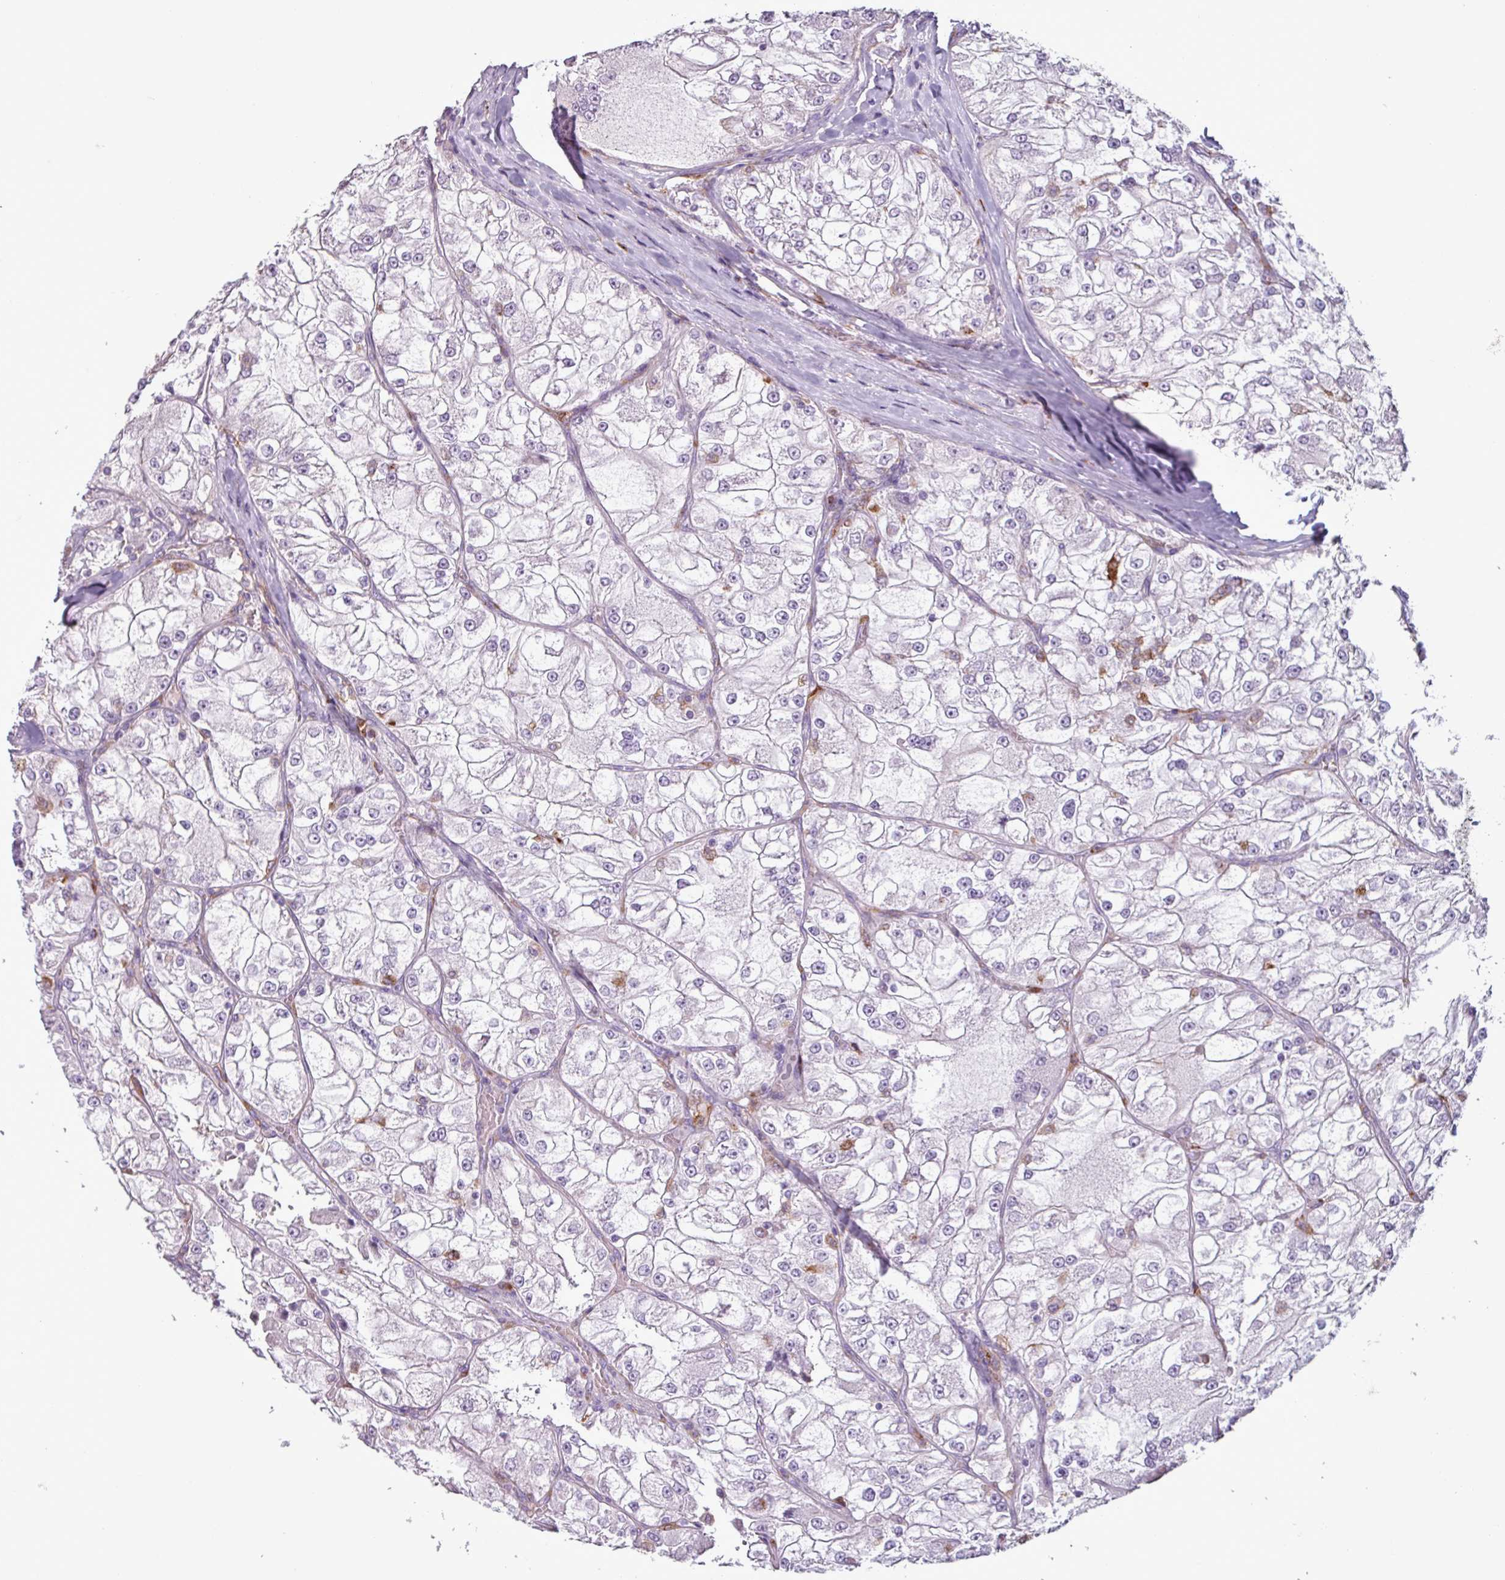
{"staining": {"intensity": "negative", "quantity": "none", "location": "none"}, "tissue": "renal cancer", "cell_type": "Tumor cells", "image_type": "cancer", "snomed": [{"axis": "morphology", "description": "Adenocarcinoma, NOS"}, {"axis": "topography", "description": "Kidney"}], "caption": "A photomicrograph of adenocarcinoma (renal) stained for a protein demonstrates no brown staining in tumor cells. (DAB IHC, high magnification).", "gene": "C9orf24", "patient": {"sex": "female", "age": 72}}